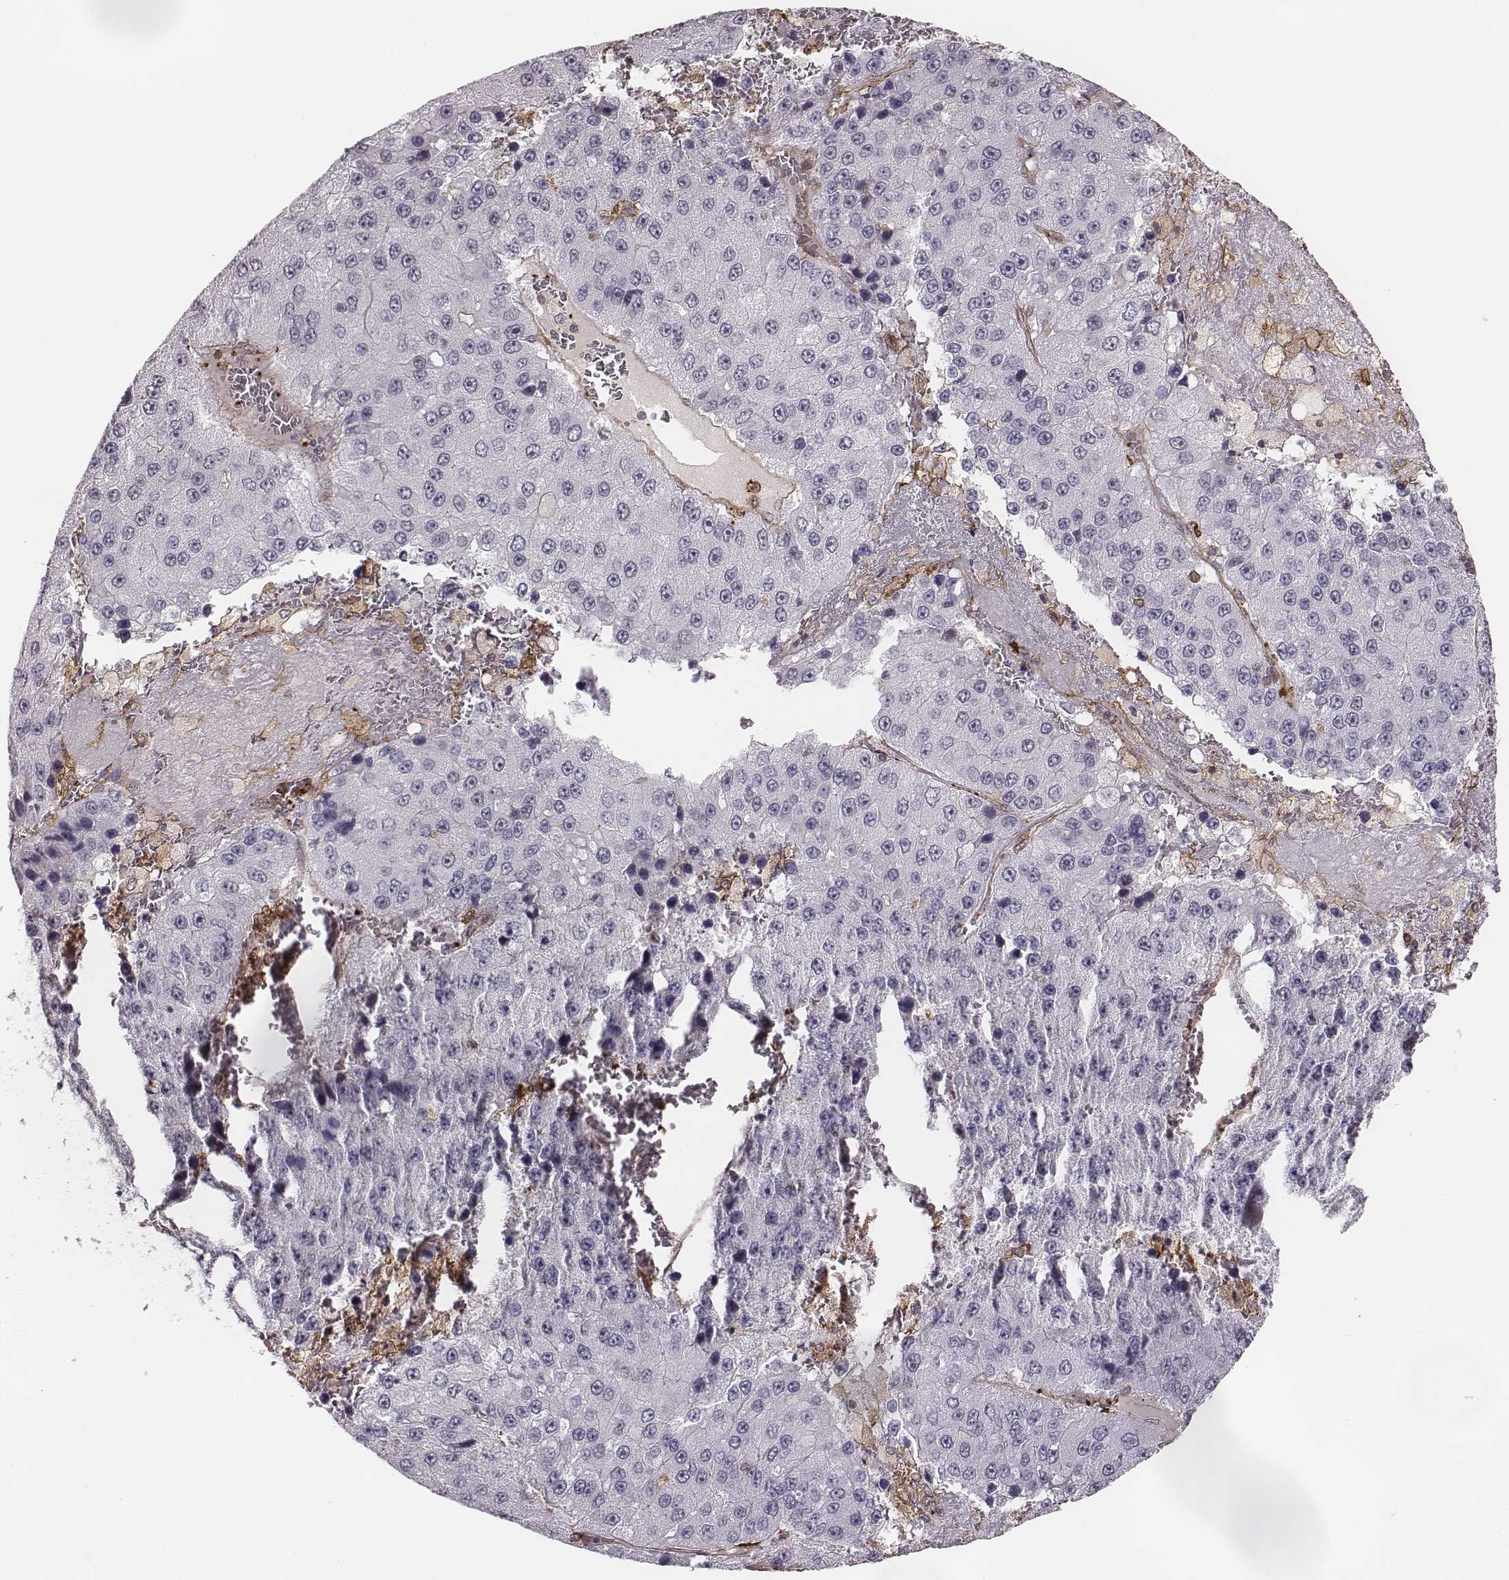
{"staining": {"intensity": "negative", "quantity": "none", "location": "none"}, "tissue": "liver cancer", "cell_type": "Tumor cells", "image_type": "cancer", "snomed": [{"axis": "morphology", "description": "Carcinoma, Hepatocellular, NOS"}, {"axis": "topography", "description": "Liver"}], "caption": "Immunohistochemical staining of human hepatocellular carcinoma (liver) exhibits no significant expression in tumor cells. Brightfield microscopy of immunohistochemistry (IHC) stained with DAB (brown) and hematoxylin (blue), captured at high magnification.", "gene": "ZYX", "patient": {"sex": "female", "age": 73}}